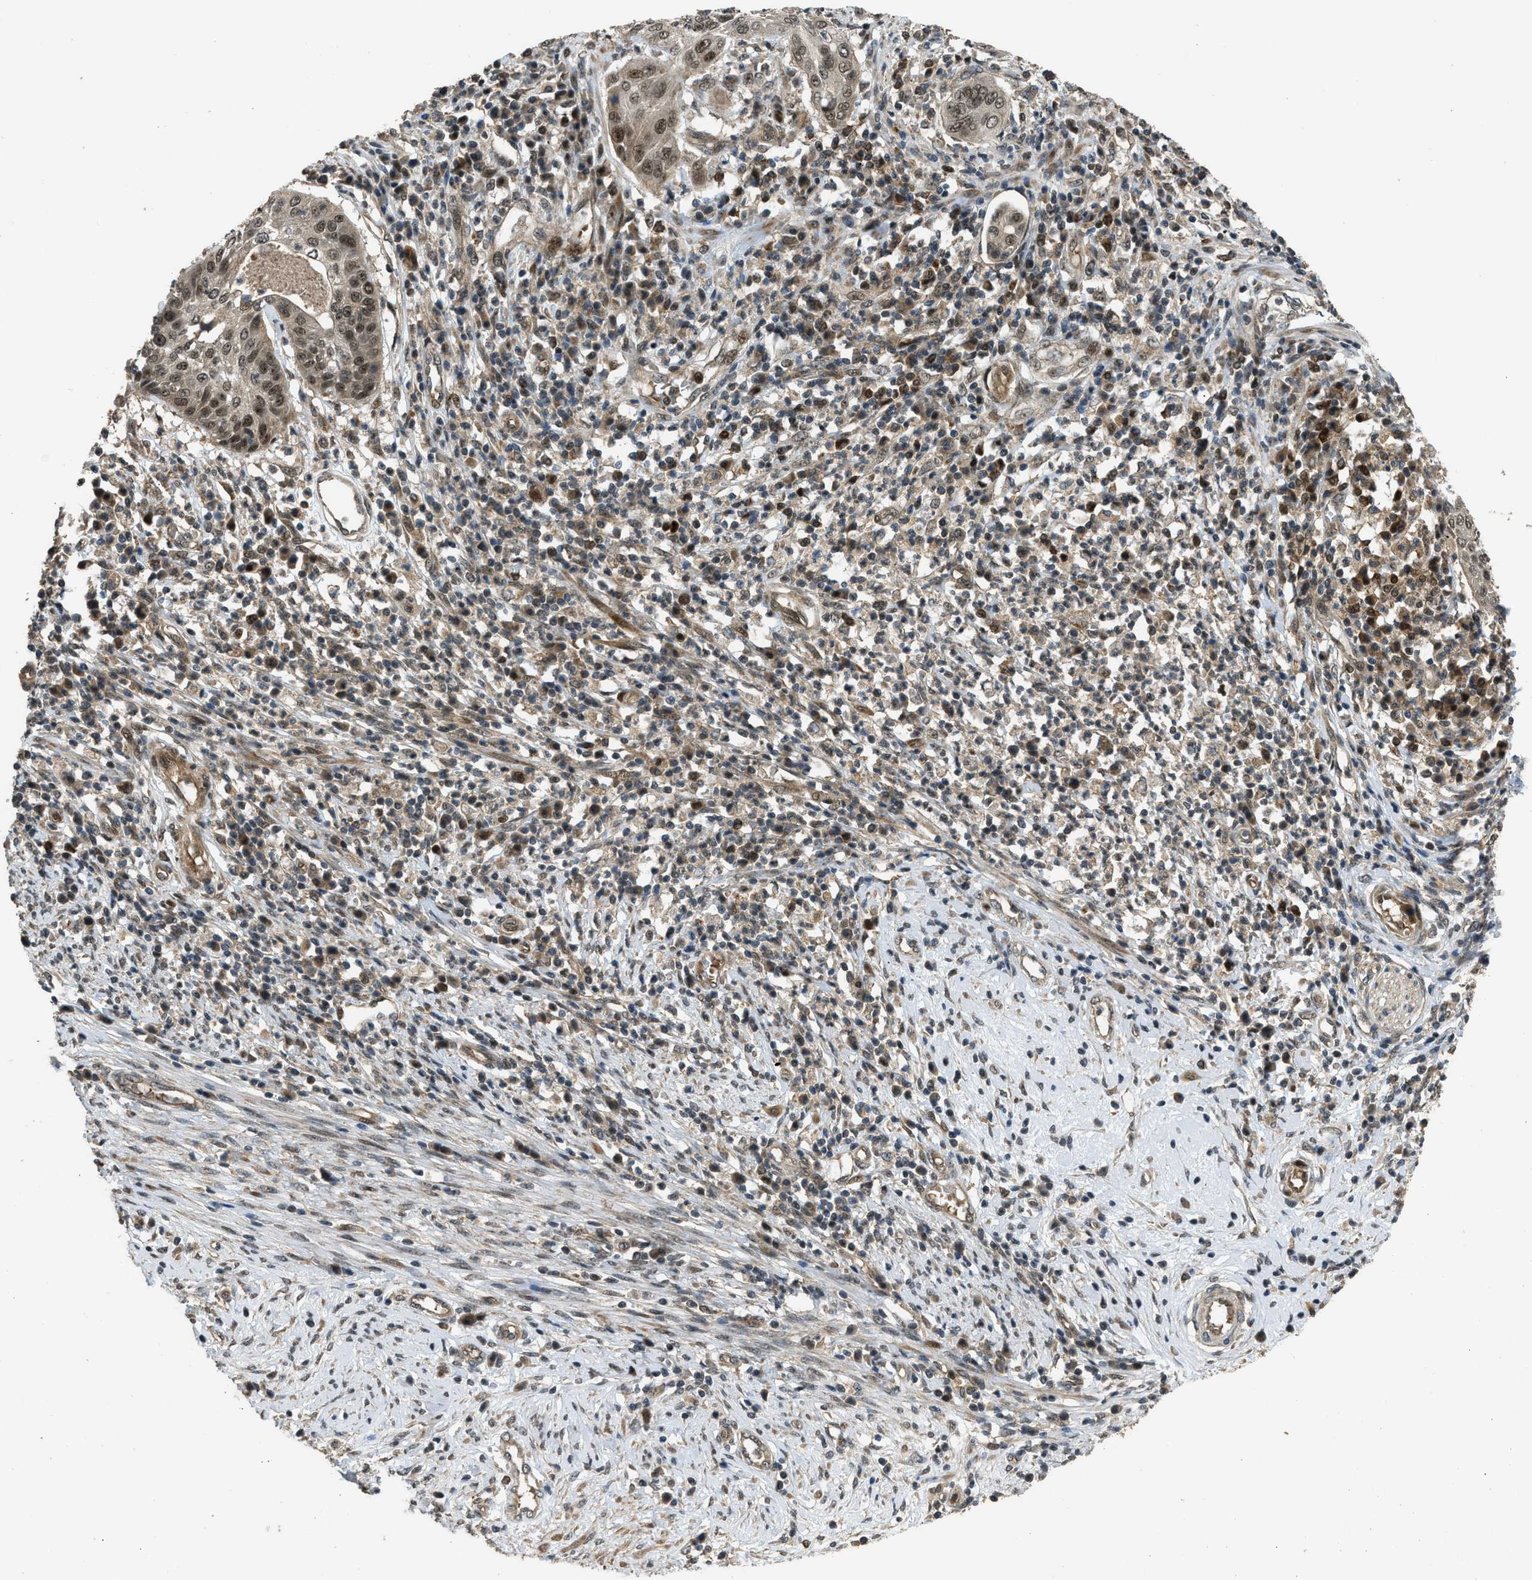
{"staining": {"intensity": "moderate", "quantity": "25%-75%", "location": "nuclear"}, "tissue": "cervical cancer", "cell_type": "Tumor cells", "image_type": "cancer", "snomed": [{"axis": "morphology", "description": "Normal tissue, NOS"}, {"axis": "morphology", "description": "Squamous cell carcinoma, NOS"}, {"axis": "topography", "description": "Cervix"}], "caption": "Tumor cells display moderate nuclear expression in approximately 25%-75% of cells in cervical squamous cell carcinoma.", "gene": "GET1", "patient": {"sex": "female", "age": 39}}